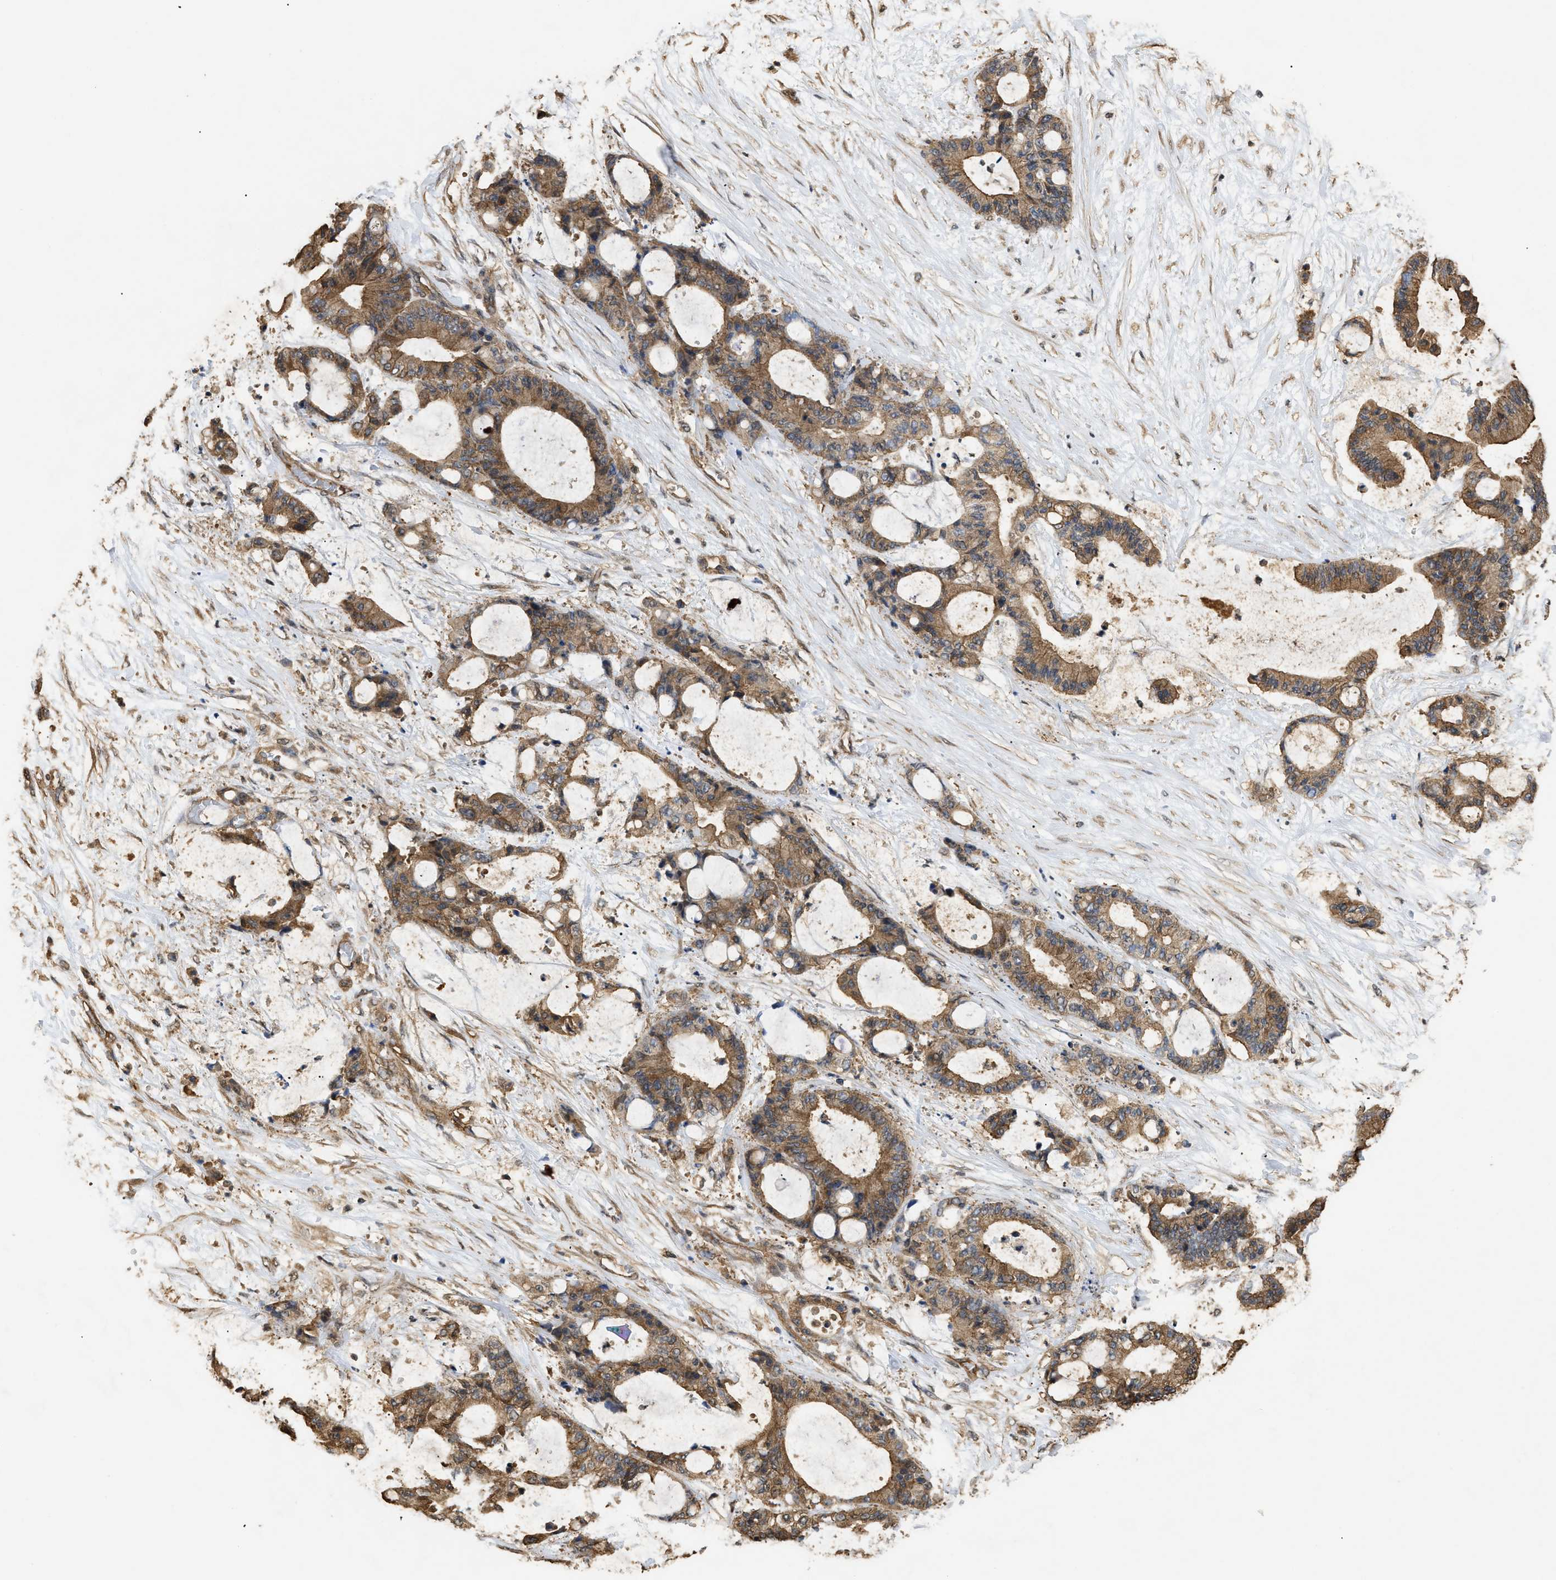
{"staining": {"intensity": "moderate", "quantity": ">75%", "location": "cytoplasmic/membranous"}, "tissue": "liver cancer", "cell_type": "Tumor cells", "image_type": "cancer", "snomed": [{"axis": "morphology", "description": "Cholangiocarcinoma"}, {"axis": "topography", "description": "Liver"}], "caption": "About >75% of tumor cells in human cholangiocarcinoma (liver) display moderate cytoplasmic/membranous protein expression as visualized by brown immunohistochemical staining.", "gene": "CALM1", "patient": {"sex": "female", "age": 73}}